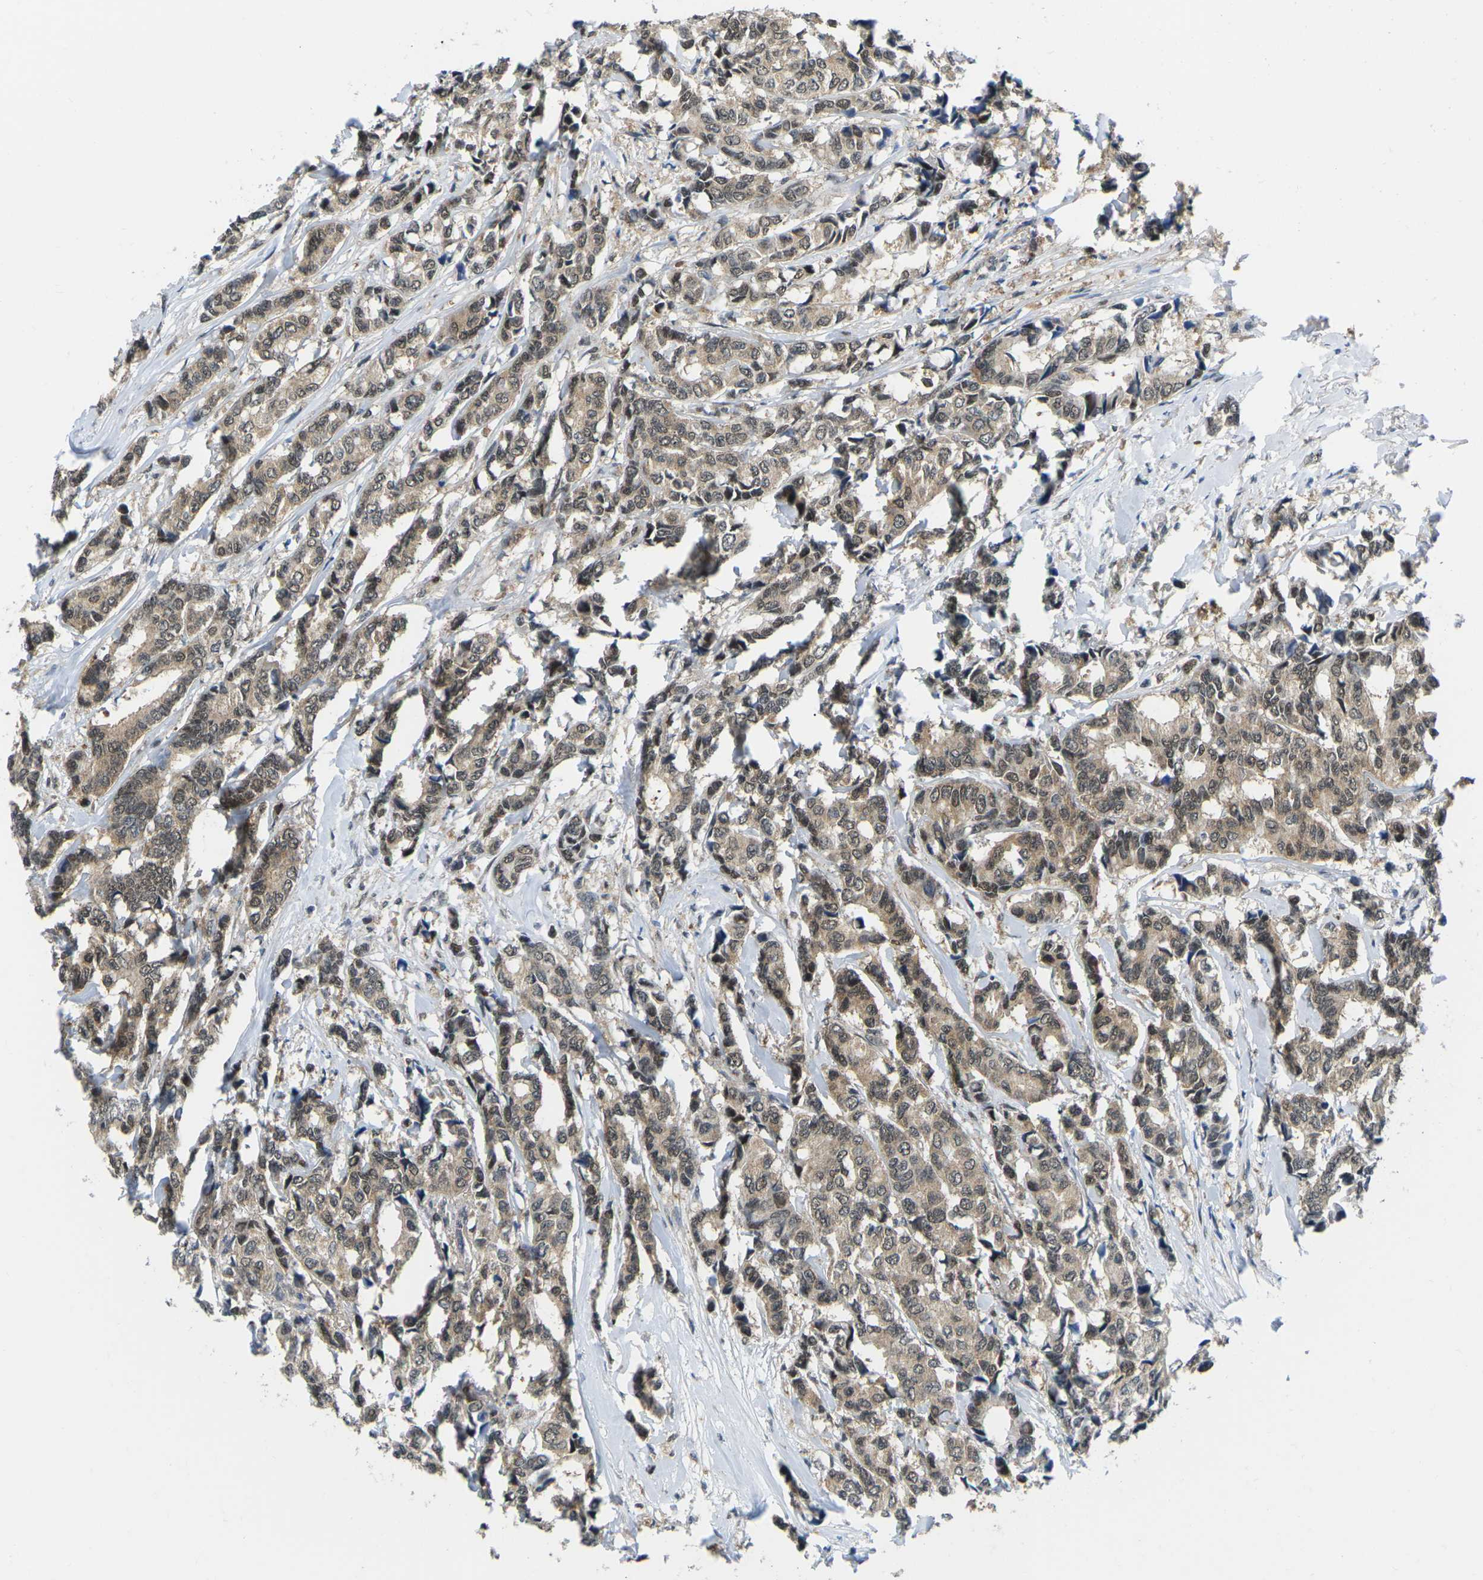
{"staining": {"intensity": "moderate", "quantity": ">75%", "location": "cytoplasmic/membranous,nuclear"}, "tissue": "breast cancer", "cell_type": "Tumor cells", "image_type": "cancer", "snomed": [{"axis": "morphology", "description": "Duct carcinoma"}, {"axis": "topography", "description": "Breast"}], "caption": "High-magnification brightfield microscopy of breast infiltrating ductal carcinoma stained with DAB (3,3'-diaminobenzidine) (brown) and counterstained with hematoxylin (blue). tumor cells exhibit moderate cytoplasmic/membranous and nuclear positivity is appreciated in approximately>75% of cells.", "gene": "UBA7", "patient": {"sex": "female", "age": 87}}